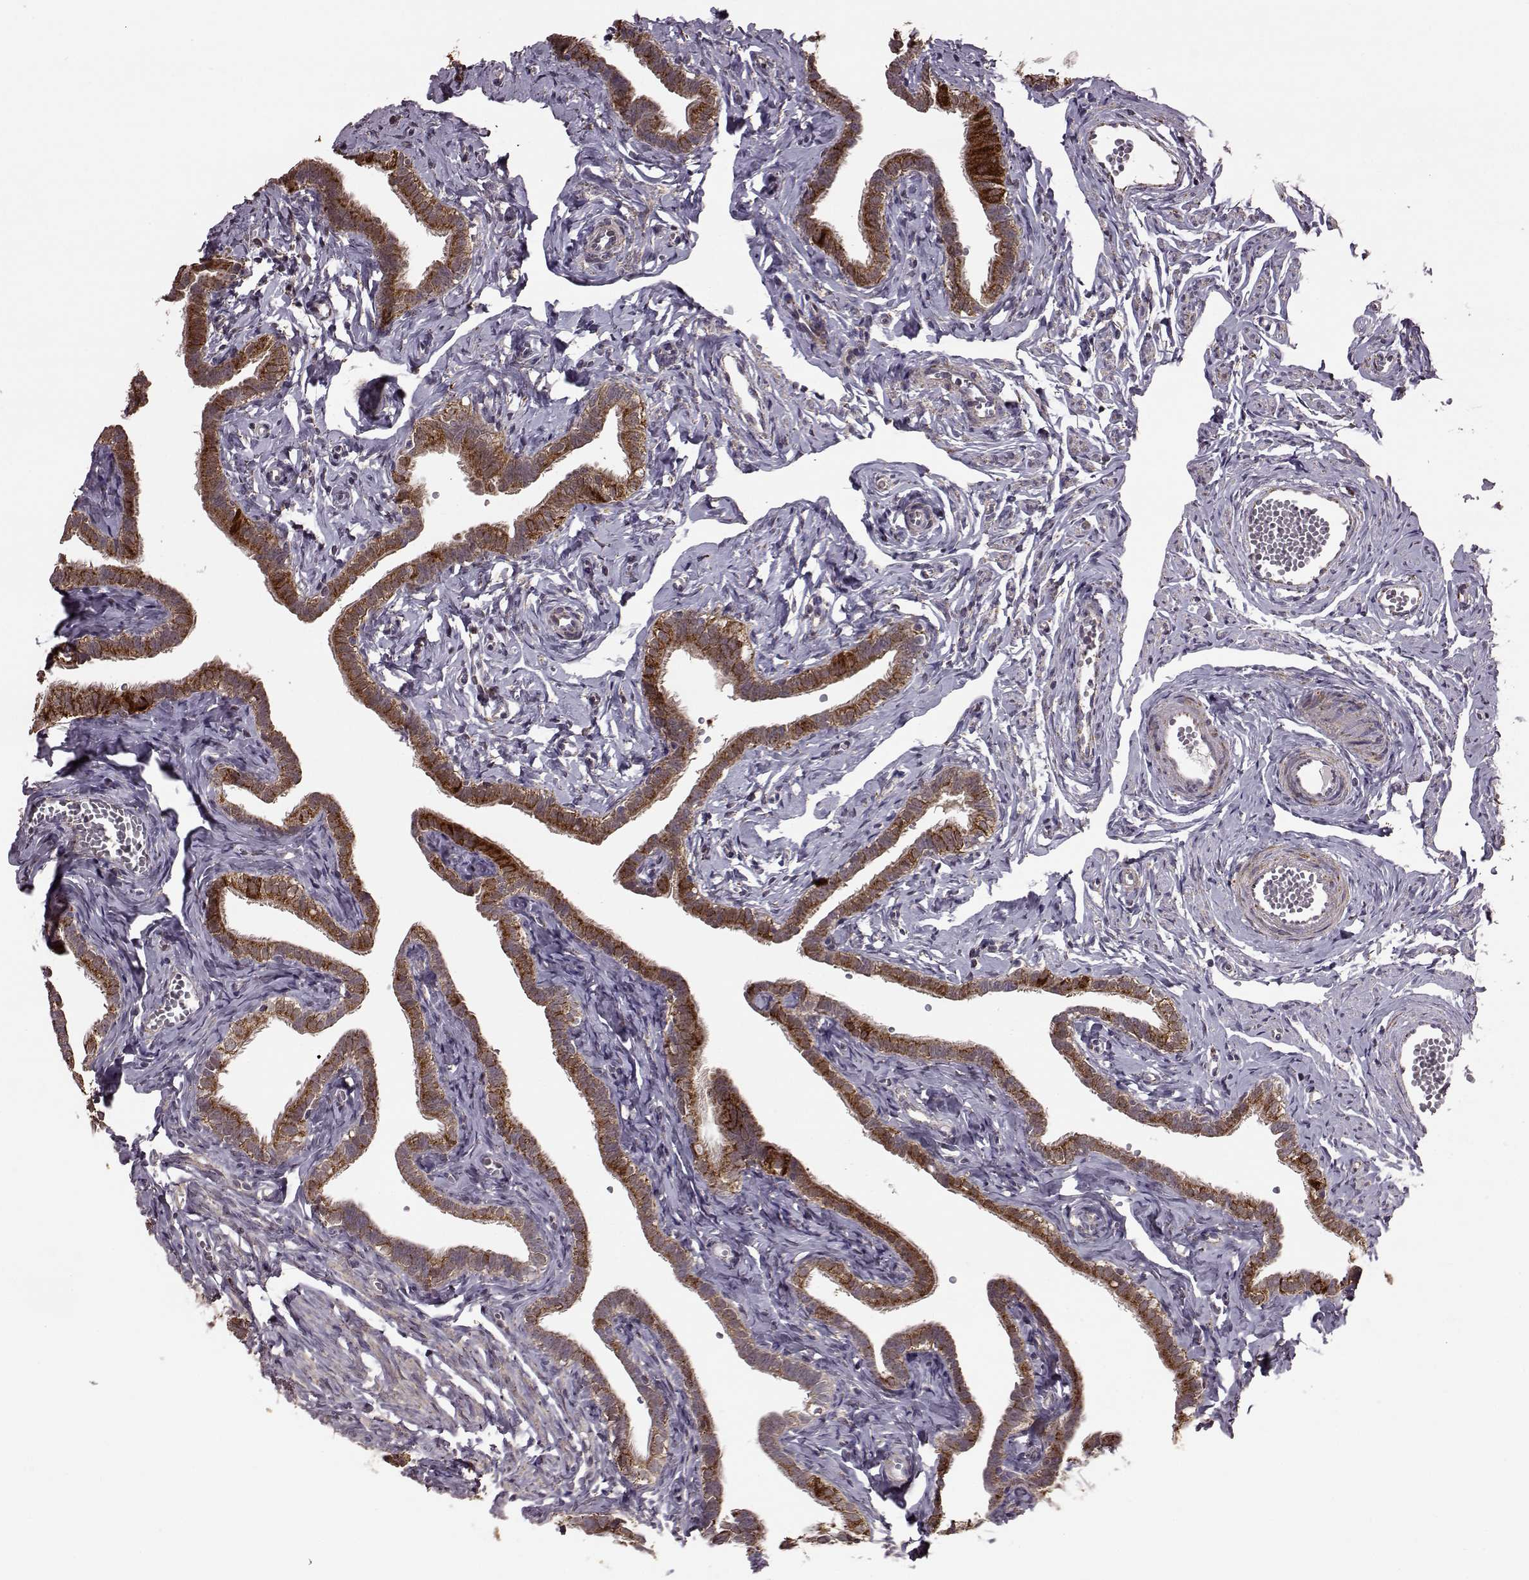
{"staining": {"intensity": "moderate", "quantity": ">75%", "location": "cytoplasmic/membranous"}, "tissue": "fallopian tube", "cell_type": "Glandular cells", "image_type": "normal", "snomed": [{"axis": "morphology", "description": "Normal tissue, NOS"}, {"axis": "topography", "description": "Fallopian tube"}], "caption": "Benign fallopian tube shows moderate cytoplasmic/membranous staining in approximately >75% of glandular cells, visualized by immunohistochemistry. (brown staining indicates protein expression, while blue staining denotes nuclei).", "gene": "PUDP", "patient": {"sex": "female", "age": 41}}